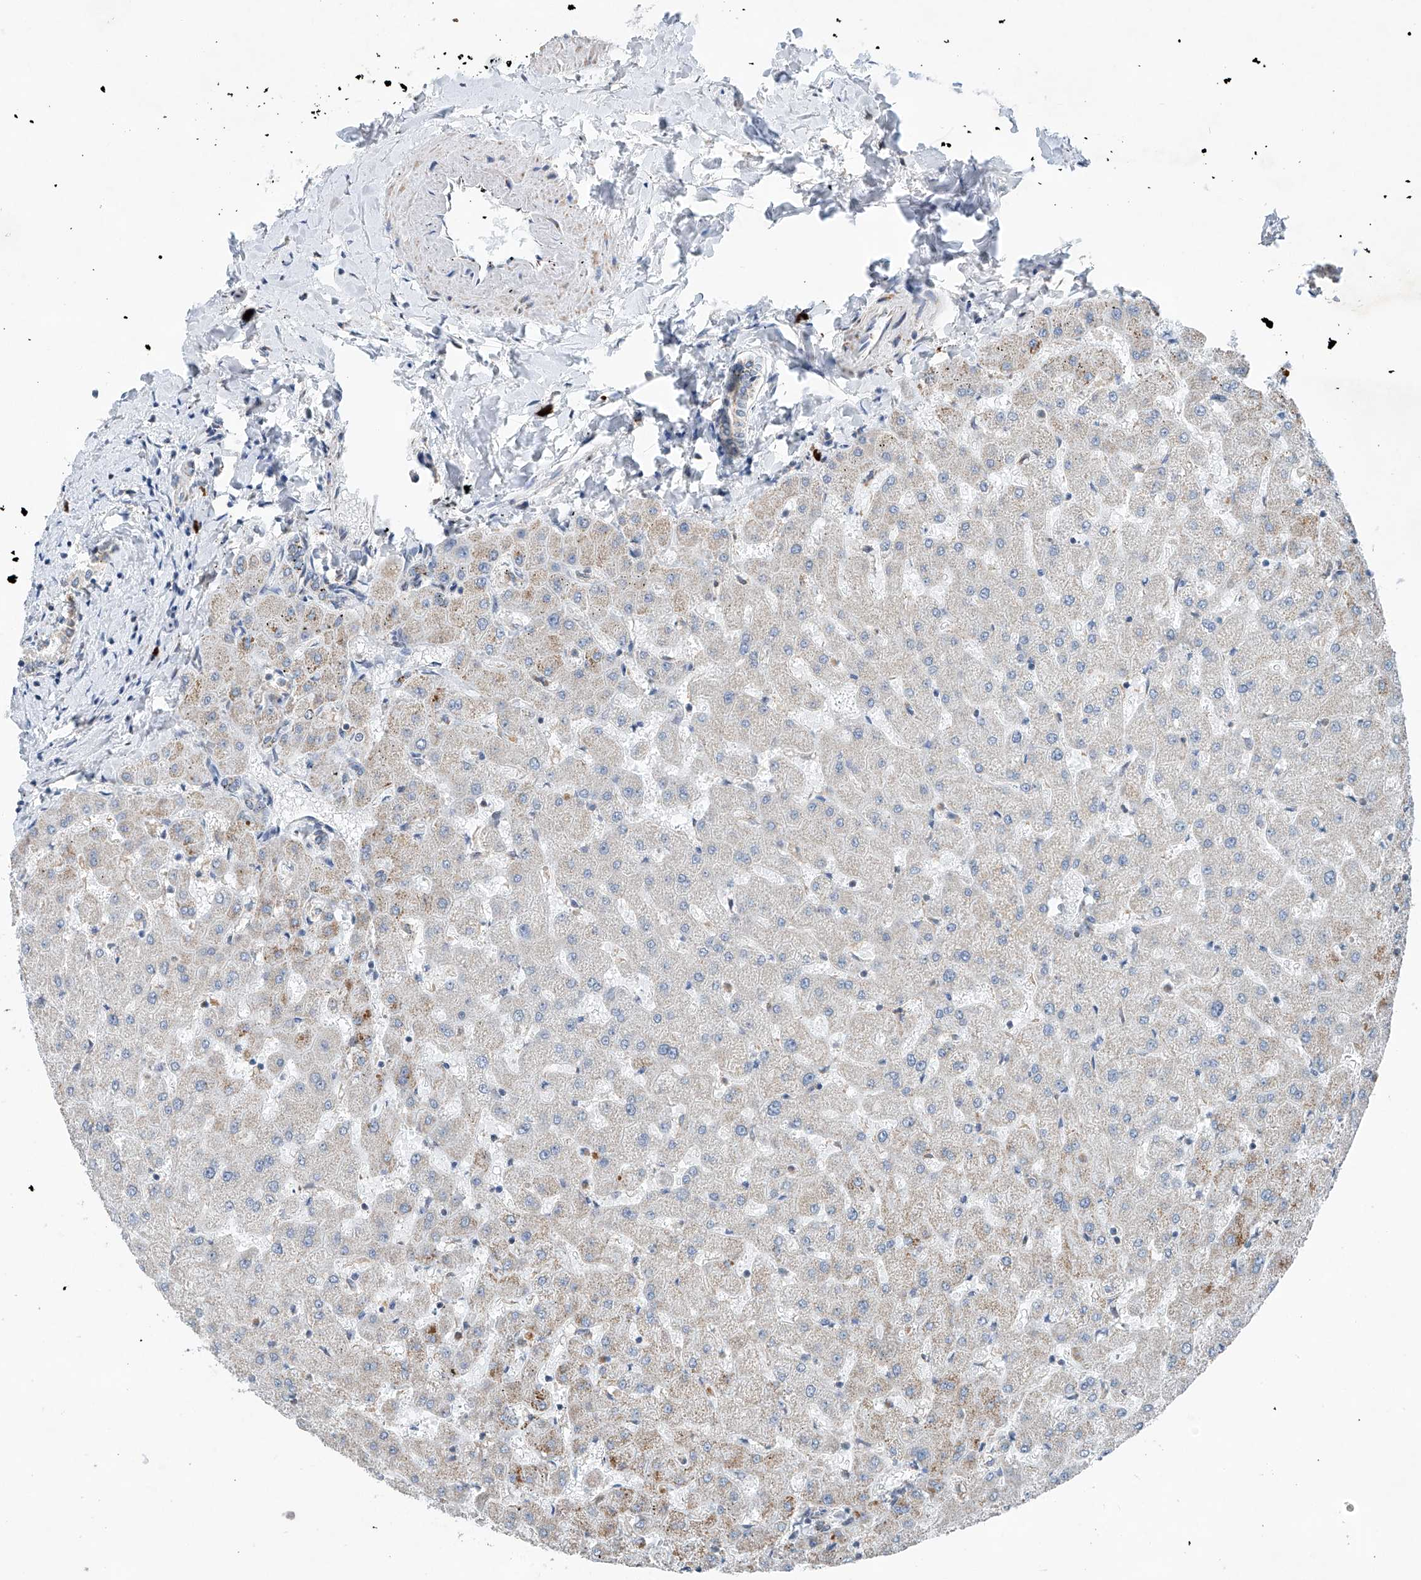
{"staining": {"intensity": "negative", "quantity": "none", "location": "none"}, "tissue": "liver", "cell_type": "Cholangiocytes", "image_type": "normal", "snomed": [{"axis": "morphology", "description": "Normal tissue, NOS"}, {"axis": "topography", "description": "Liver"}], "caption": "An immunohistochemistry photomicrograph of unremarkable liver is shown. There is no staining in cholangiocytes of liver. Brightfield microscopy of immunohistochemistry stained with DAB (brown) and hematoxylin (blue), captured at high magnification.", "gene": "KLF15", "patient": {"sex": "female", "age": 63}}